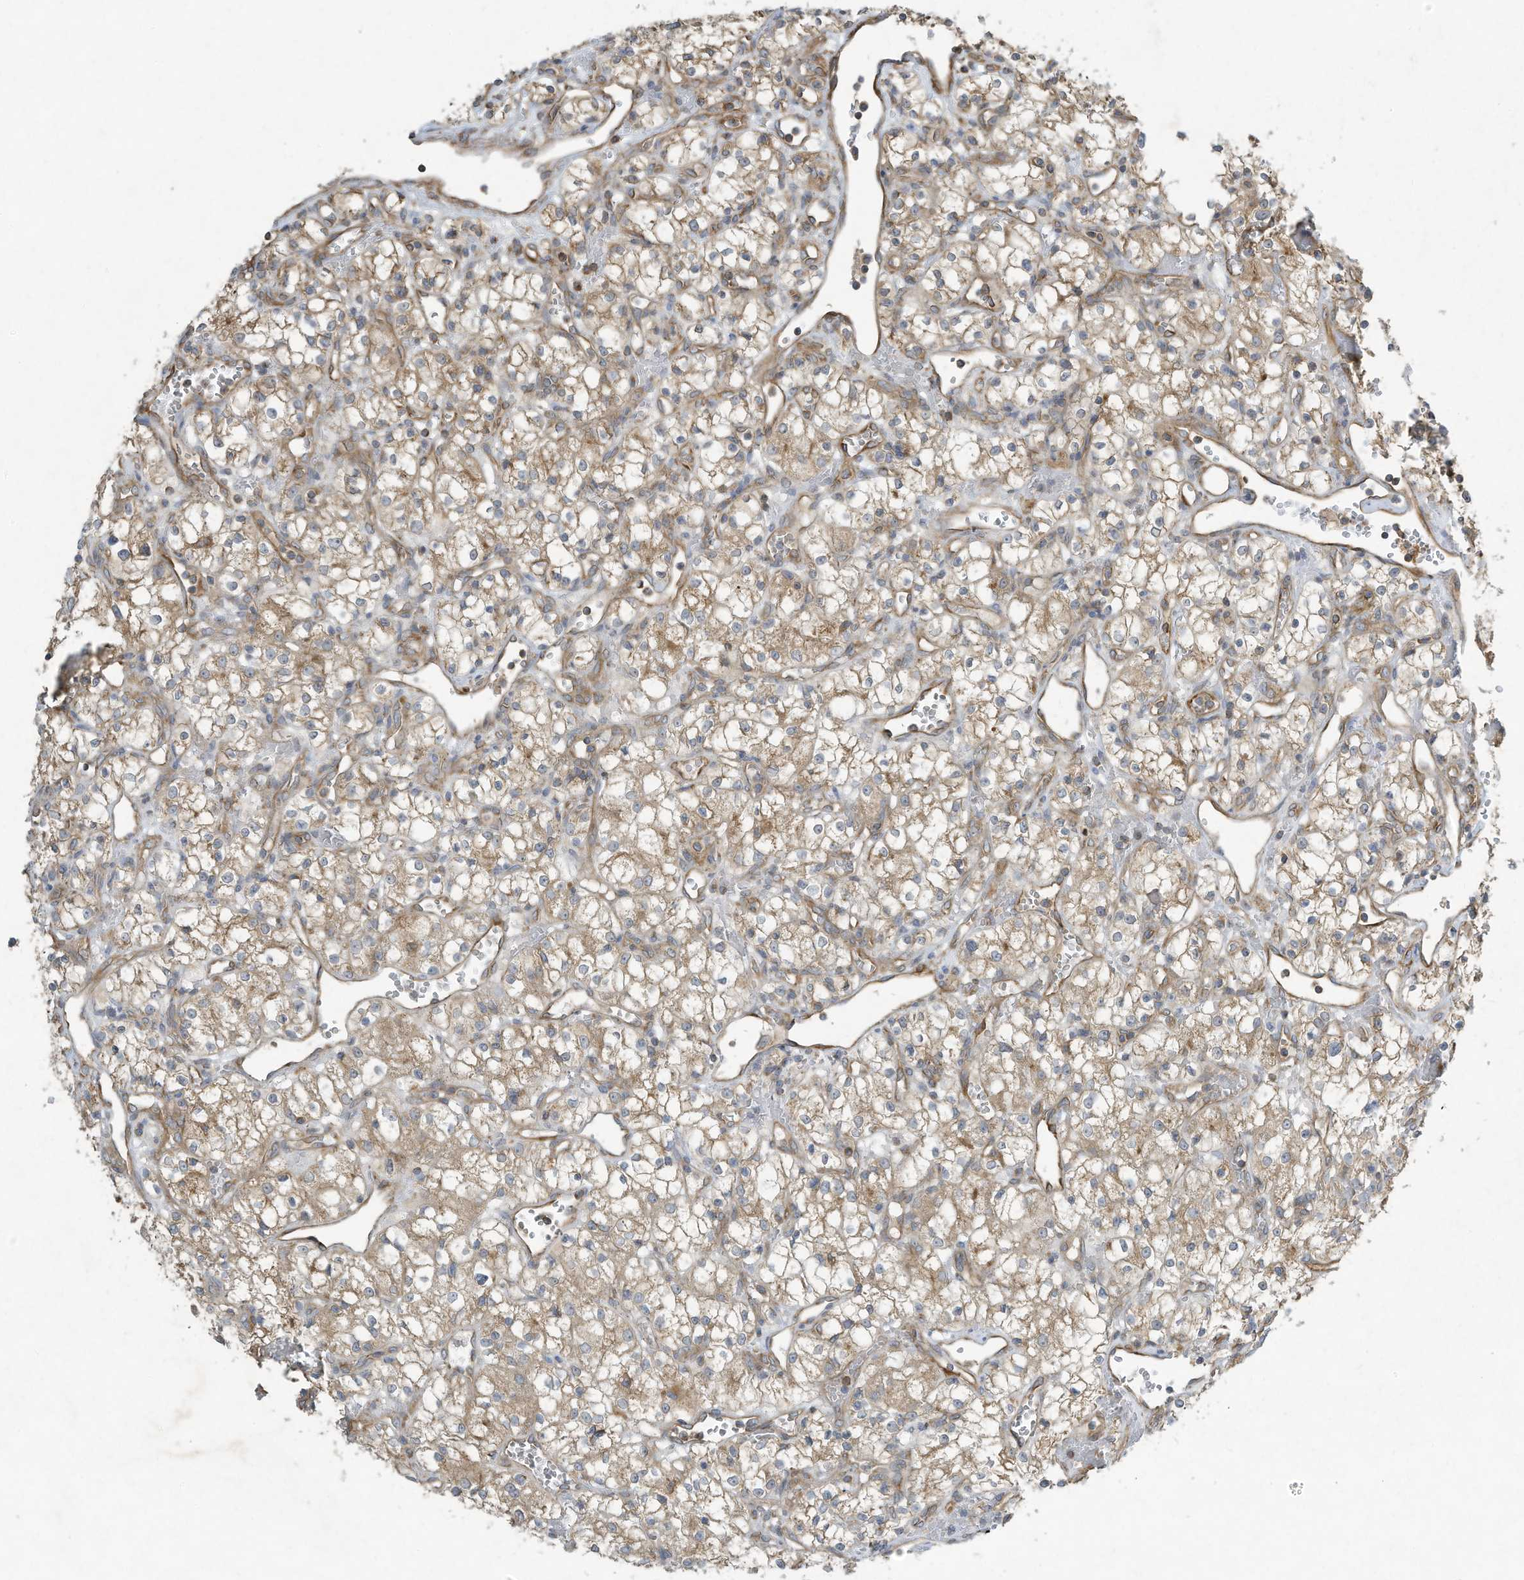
{"staining": {"intensity": "moderate", "quantity": ">75%", "location": "cytoplasmic/membranous"}, "tissue": "renal cancer", "cell_type": "Tumor cells", "image_type": "cancer", "snomed": [{"axis": "morphology", "description": "Adenocarcinoma, NOS"}, {"axis": "topography", "description": "Kidney"}], "caption": "Renal cancer tissue exhibits moderate cytoplasmic/membranous expression in approximately >75% of tumor cells, visualized by immunohistochemistry. (DAB = brown stain, brightfield microscopy at high magnification).", "gene": "SYNJ2", "patient": {"sex": "male", "age": 59}}